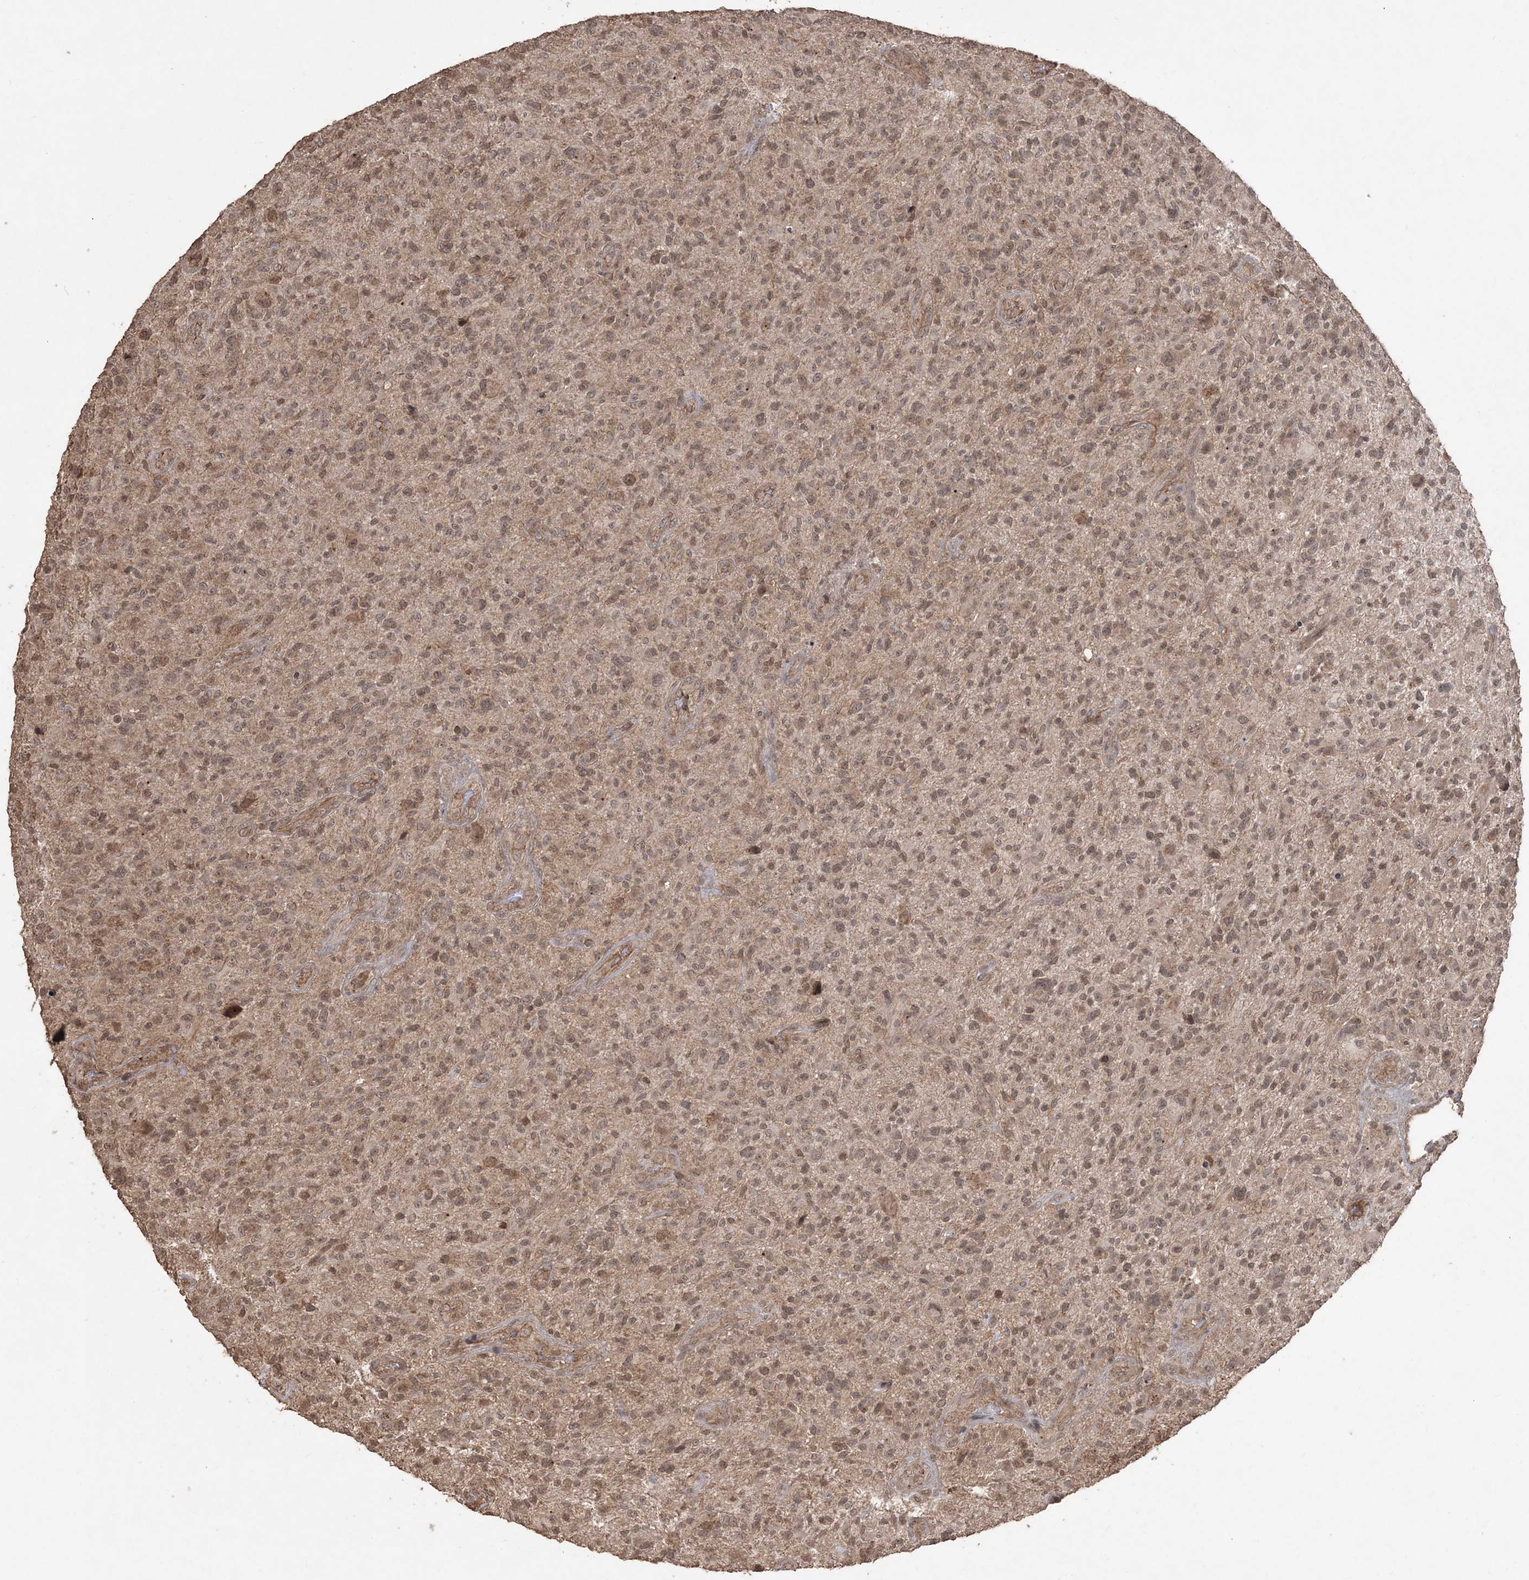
{"staining": {"intensity": "weak", "quantity": ">75%", "location": "nuclear"}, "tissue": "glioma", "cell_type": "Tumor cells", "image_type": "cancer", "snomed": [{"axis": "morphology", "description": "Glioma, malignant, High grade"}, {"axis": "topography", "description": "Brain"}], "caption": "Human glioma stained with a brown dye shows weak nuclear positive positivity in approximately >75% of tumor cells.", "gene": "EHHADH", "patient": {"sex": "male", "age": 47}}